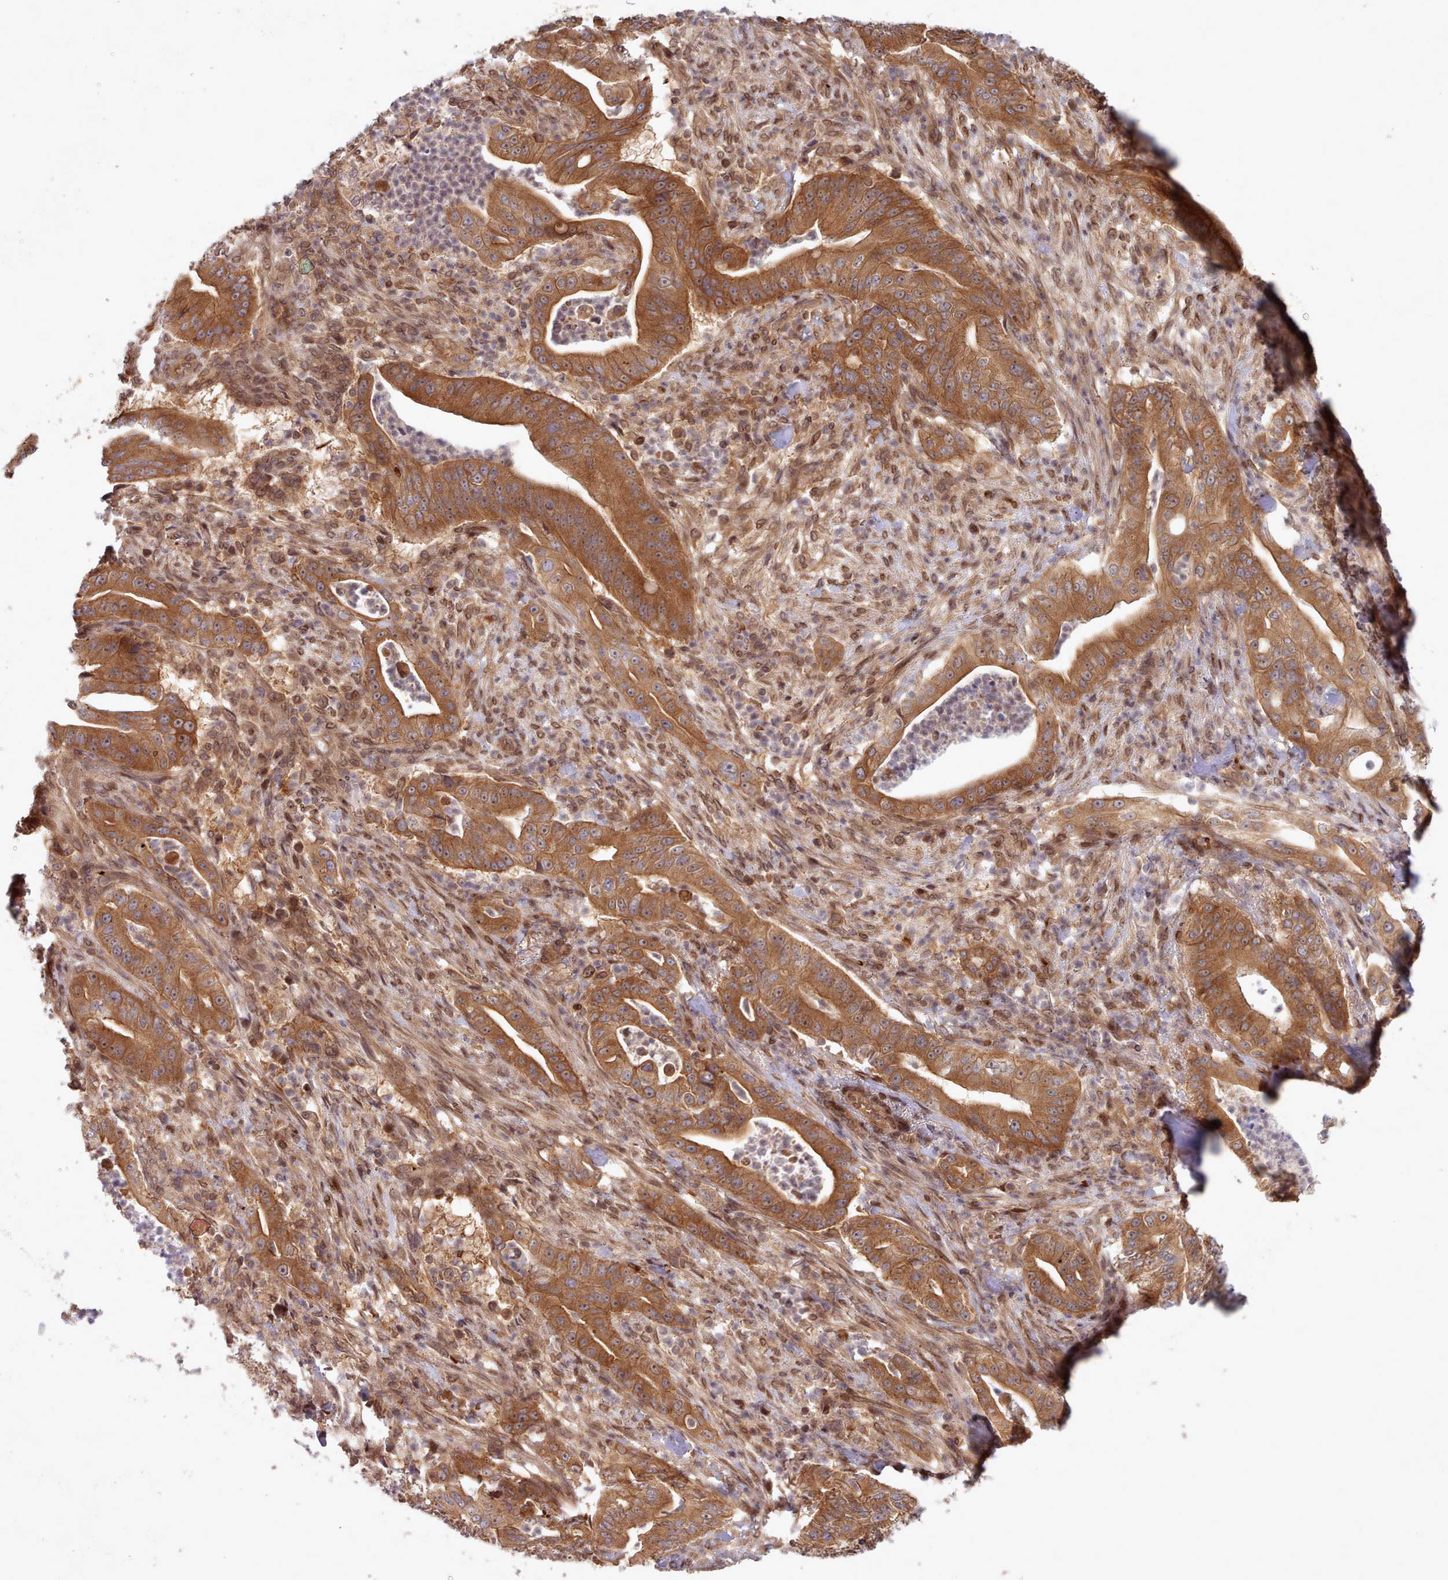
{"staining": {"intensity": "moderate", "quantity": ">75%", "location": "cytoplasmic/membranous"}, "tissue": "pancreatic cancer", "cell_type": "Tumor cells", "image_type": "cancer", "snomed": [{"axis": "morphology", "description": "Adenocarcinoma, NOS"}, {"axis": "topography", "description": "Pancreas"}], "caption": "High-power microscopy captured an immunohistochemistry micrograph of pancreatic adenocarcinoma, revealing moderate cytoplasmic/membranous expression in about >75% of tumor cells.", "gene": "UBE2G1", "patient": {"sex": "male", "age": 71}}